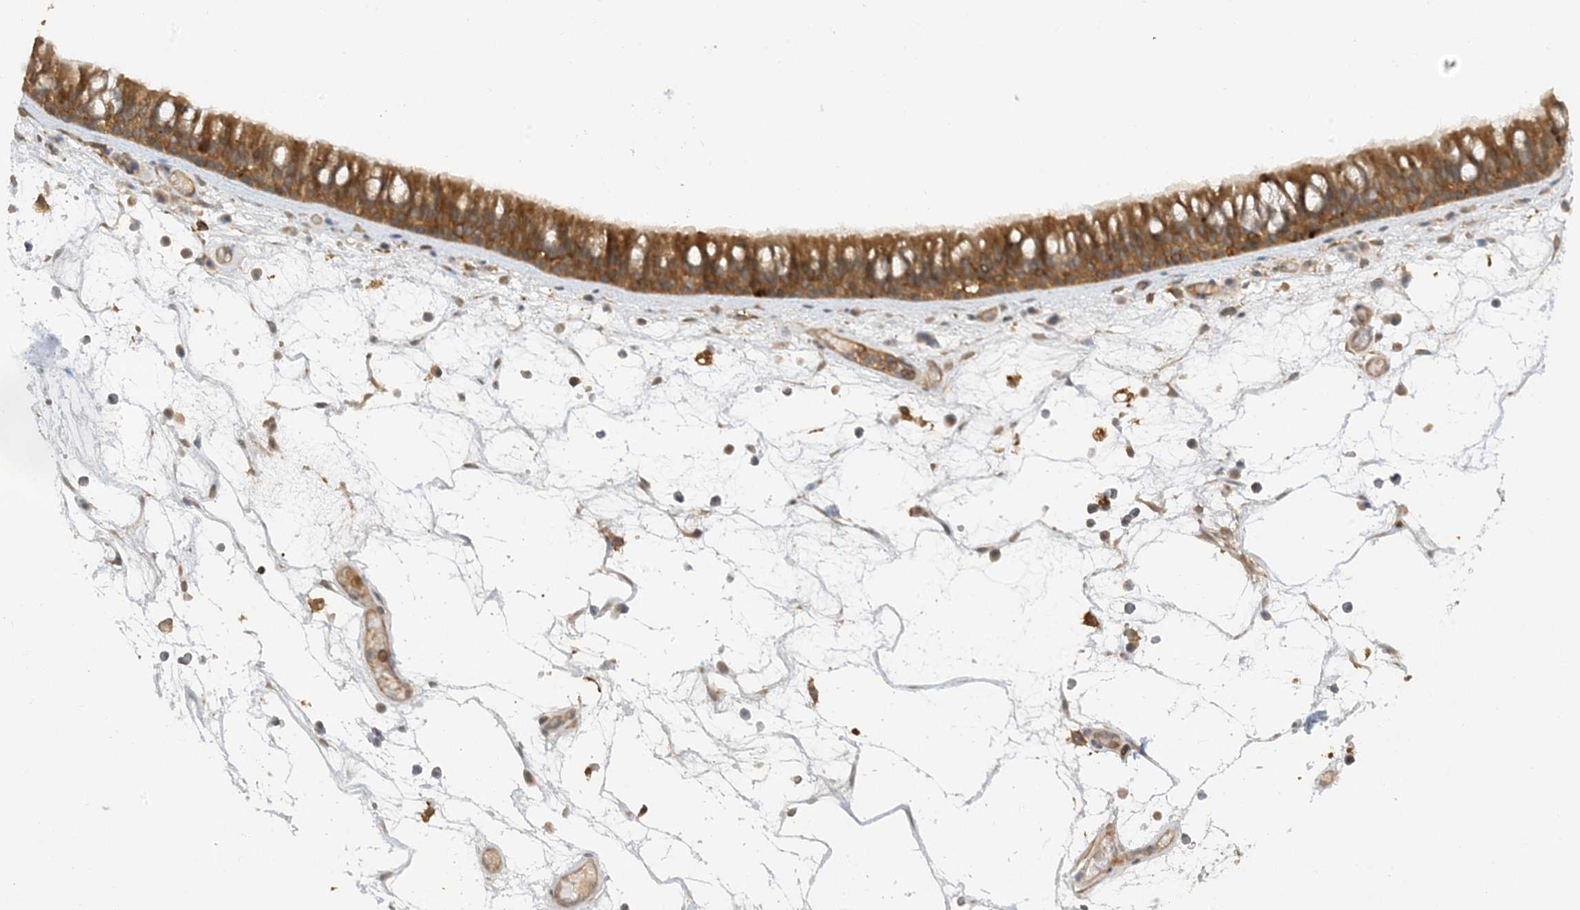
{"staining": {"intensity": "moderate", "quantity": ">75%", "location": "cytoplasmic/membranous"}, "tissue": "nasopharynx", "cell_type": "Respiratory epithelial cells", "image_type": "normal", "snomed": [{"axis": "morphology", "description": "Normal tissue, NOS"}, {"axis": "morphology", "description": "Inflammation, NOS"}, {"axis": "morphology", "description": "Malignant melanoma, Metastatic site"}, {"axis": "topography", "description": "Nasopharynx"}], "caption": "About >75% of respiratory epithelial cells in unremarkable human nasopharynx exhibit moderate cytoplasmic/membranous protein positivity as visualized by brown immunohistochemical staining.", "gene": "PHACTR2", "patient": {"sex": "male", "age": 70}}